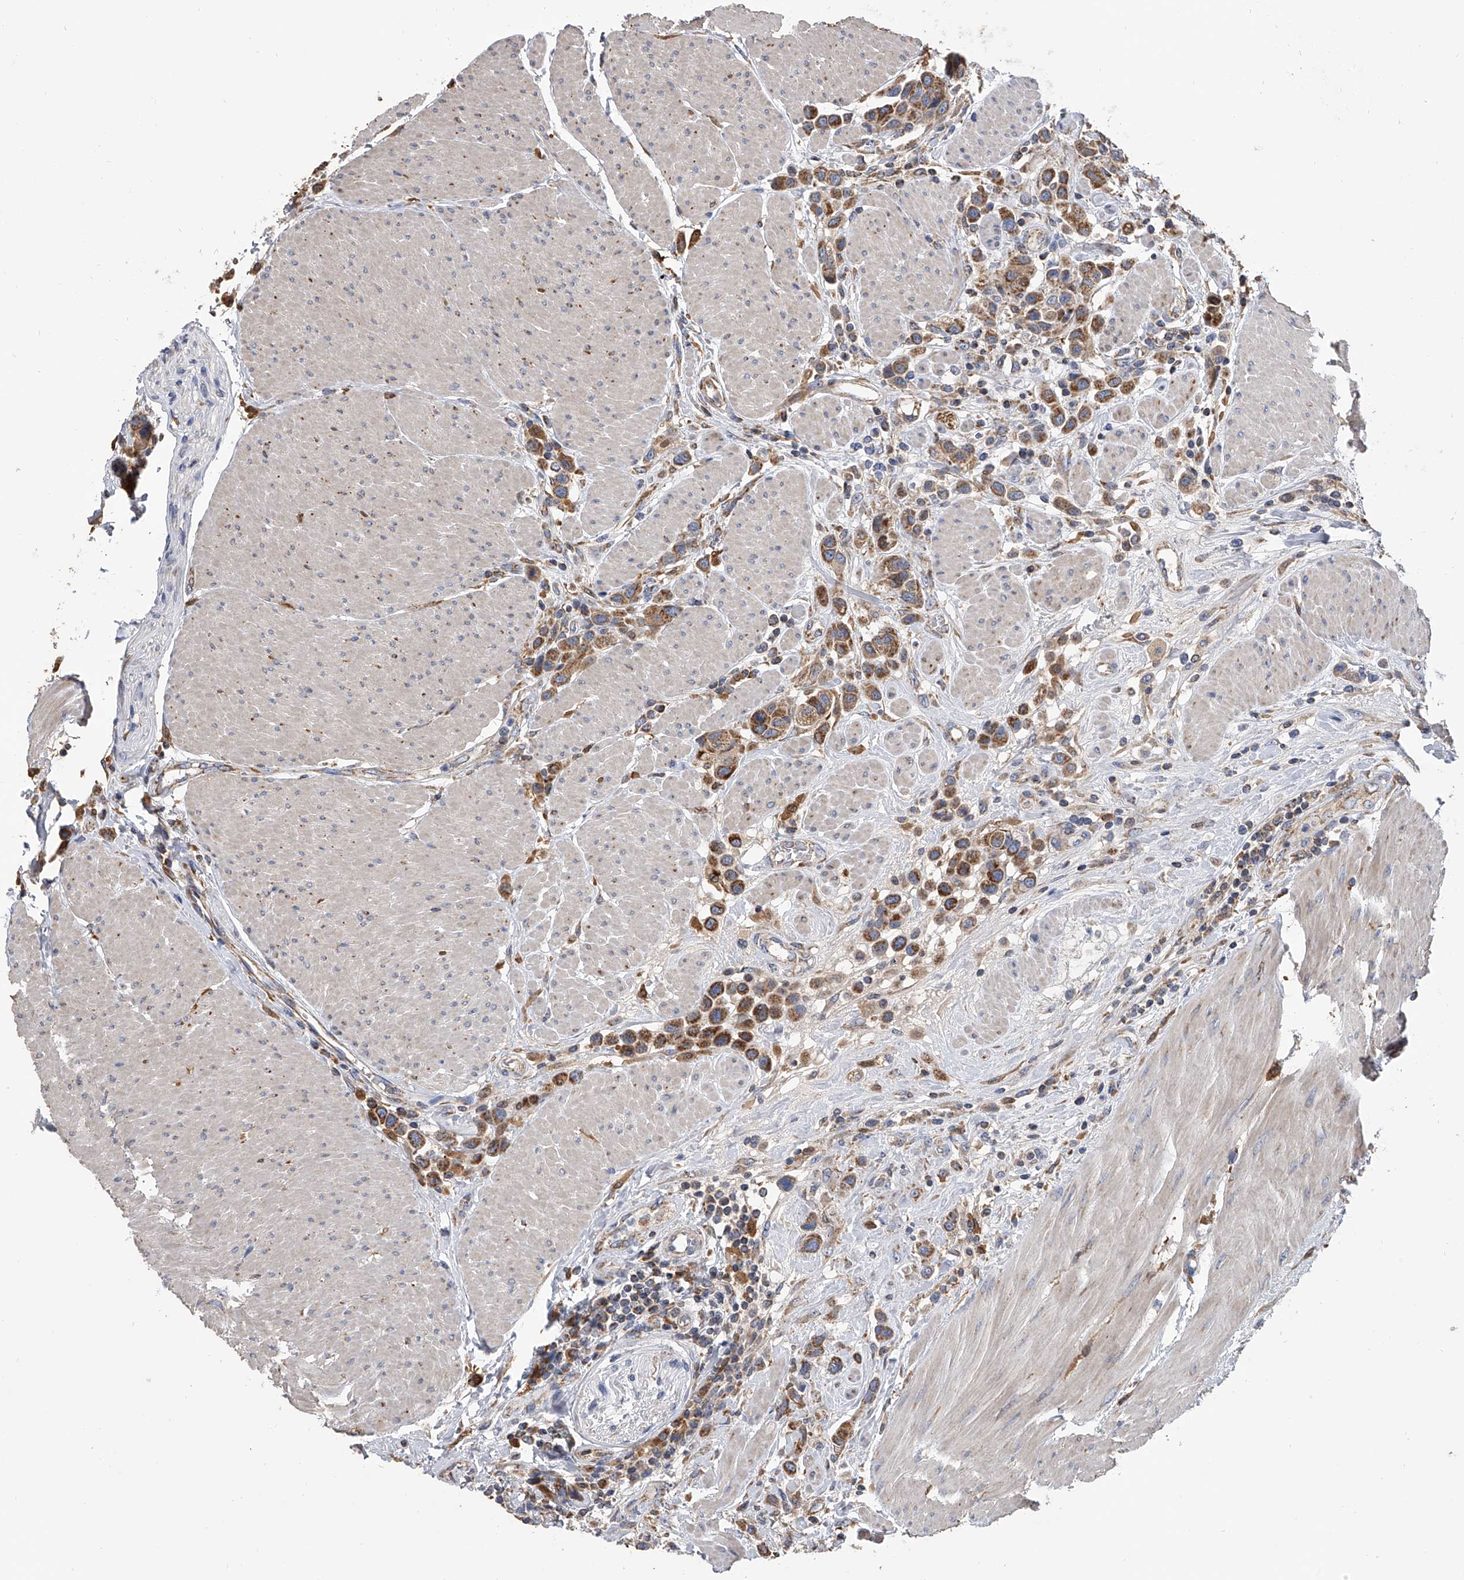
{"staining": {"intensity": "strong", "quantity": ">75%", "location": "cytoplasmic/membranous"}, "tissue": "urothelial cancer", "cell_type": "Tumor cells", "image_type": "cancer", "snomed": [{"axis": "morphology", "description": "Urothelial carcinoma, High grade"}, {"axis": "topography", "description": "Urinary bladder"}], "caption": "About >75% of tumor cells in human high-grade urothelial carcinoma display strong cytoplasmic/membranous protein staining as visualized by brown immunohistochemical staining.", "gene": "MRPL28", "patient": {"sex": "male", "age": 50}}